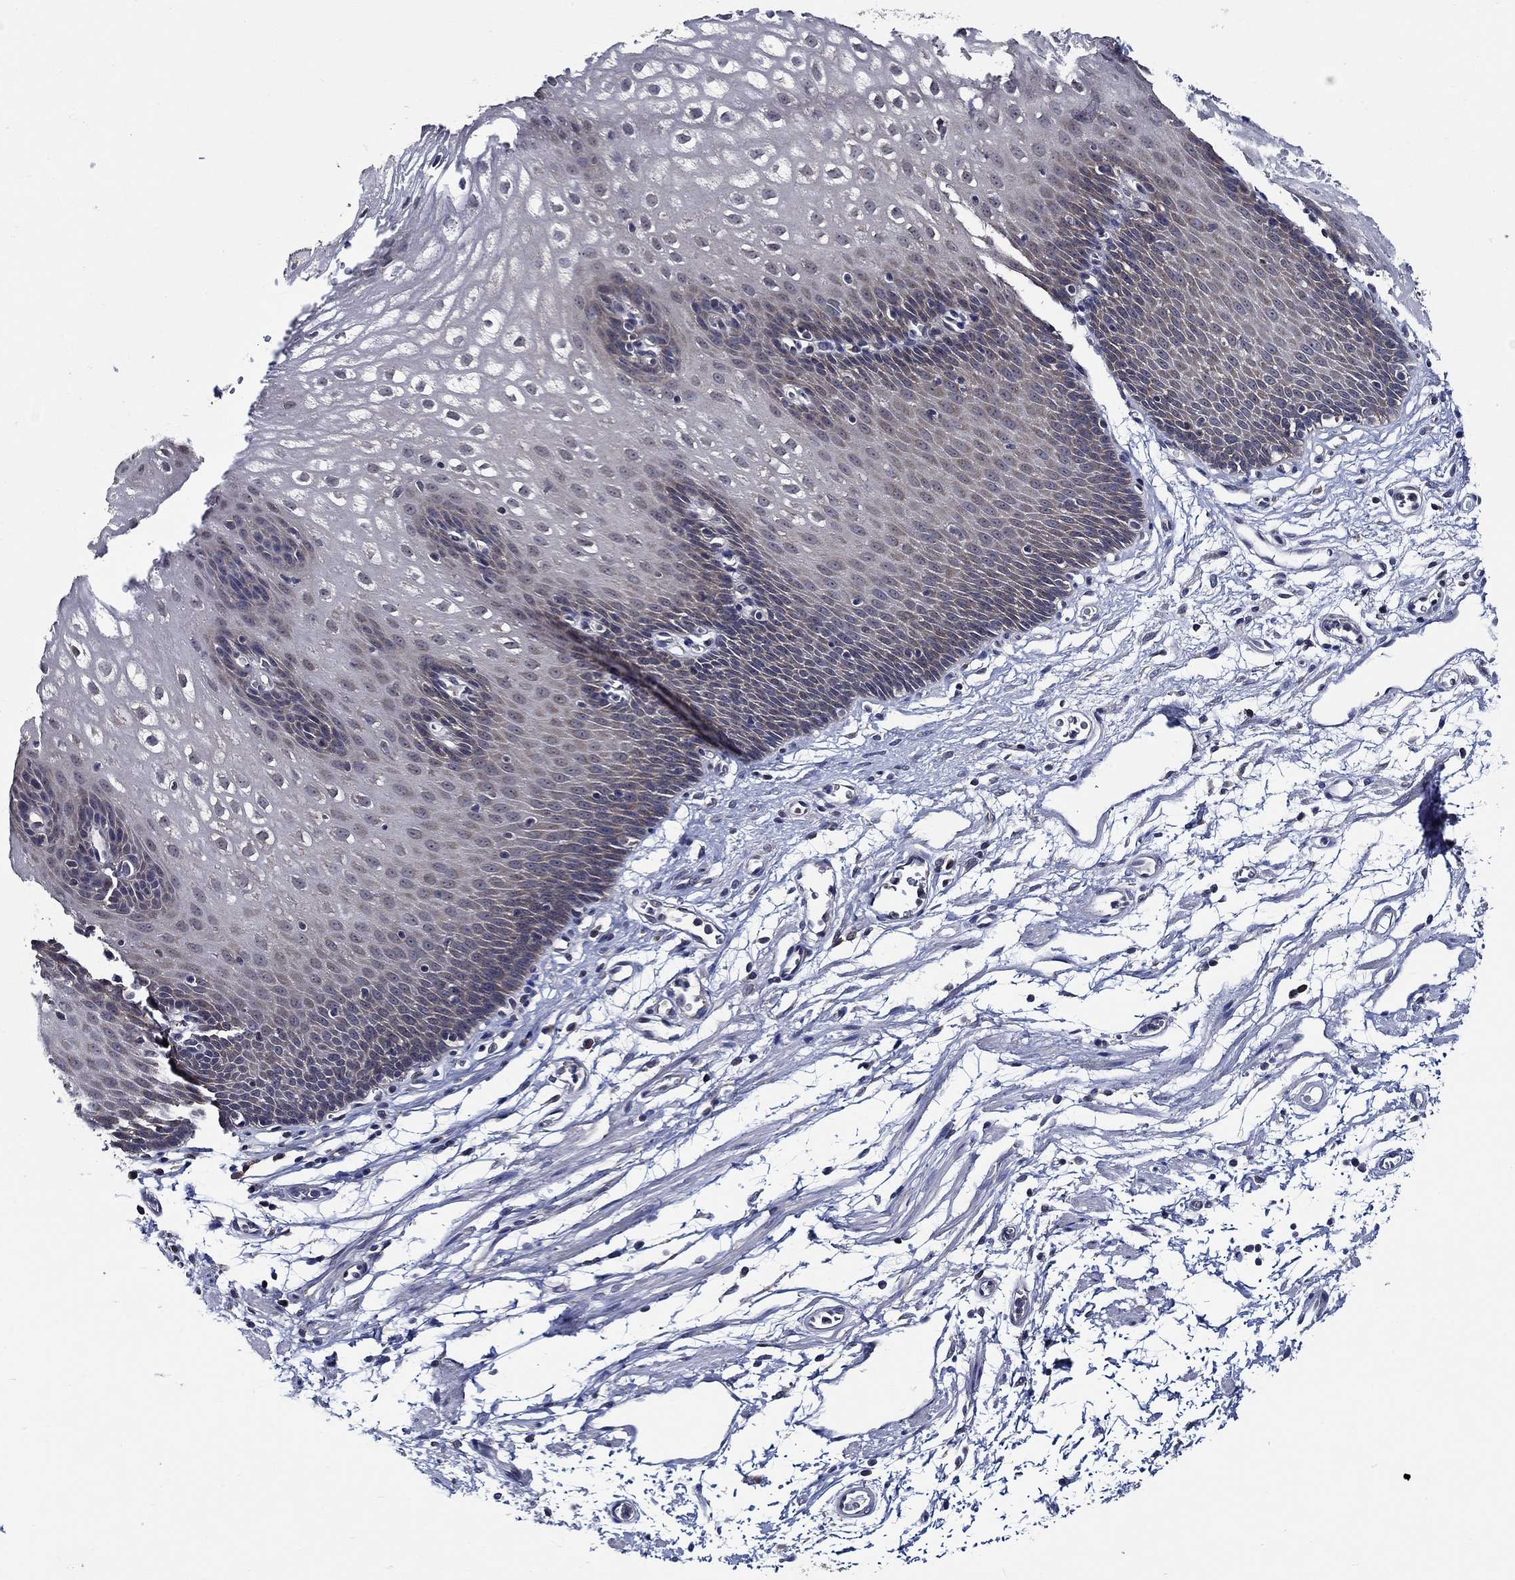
{"staining": {"intensity": "negative", "quantity": "none", "location": "none"}, "tissue": "esophagus", "cell_type": "Squamous epithelial cells", "image_type": "normal", "snomed": [{"axis": "morphology", "description": "Normal tissue, NOS"}, {"axis": "topography", "description": "Esophagus"}], "caption": "High power microscopy photomicrograph of an immunohistochemistry histopathology image of benign esophagus, revealing no significant expression in squamous epithelial cells.", "gene": "WDR53", "patient": {"sex": "male", "age": 72}}